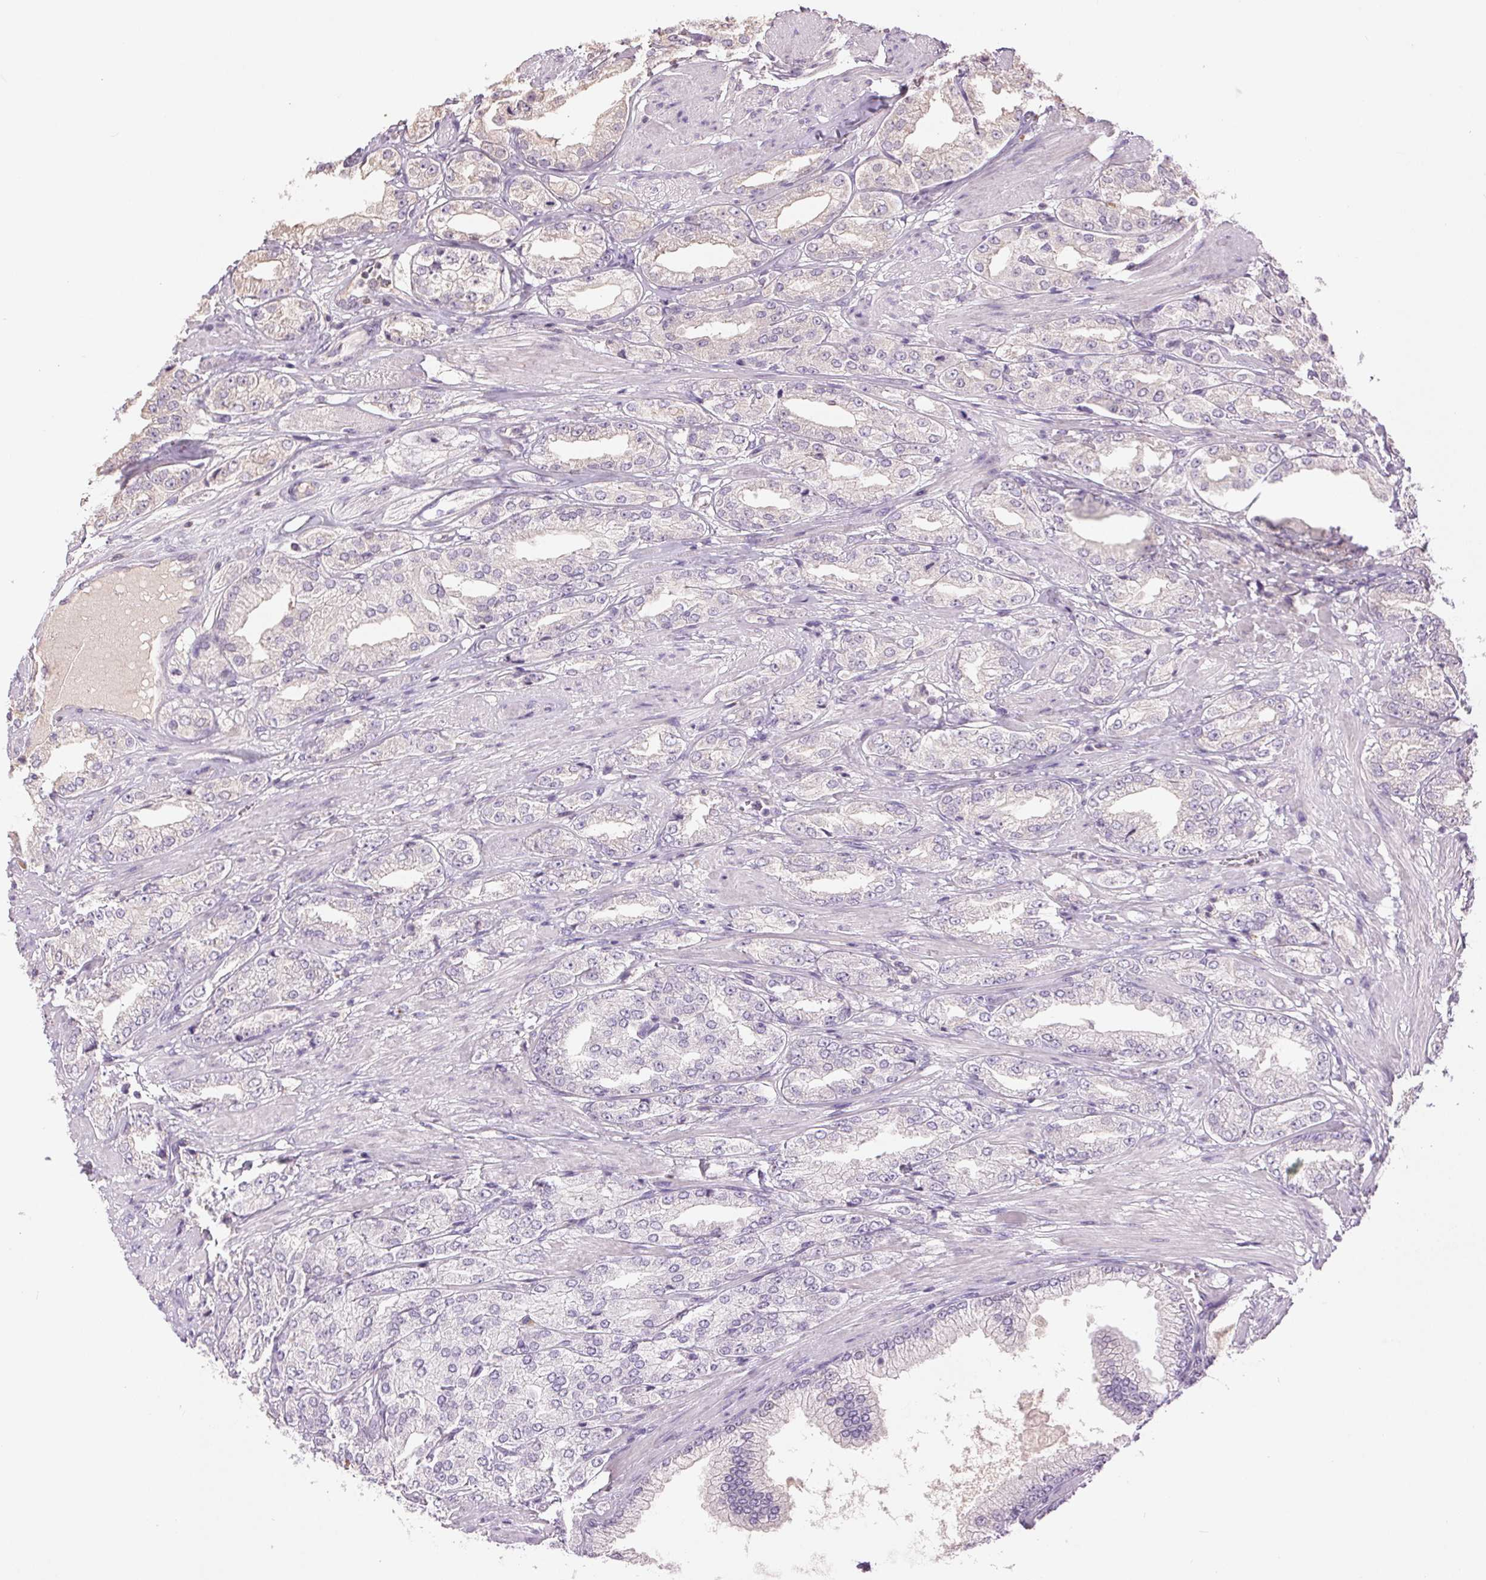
{"staining": {"intensity": "negative", "quantity": "none", "location": "none"}, "tissue": "prostate cancer", "cell_type": "Tumor cells", "image_type": "cancer", "snomed": [{"axis": "morphology", "description": "Adenocarcinoma, High grade"}, {"axis": "topography", "description": "Prostate"}], "caption": "A photomicrograph of human prostate cancer (adenocarcinoma (high-grade)) is negative for staining in tumor cells.", "gene": "FXYD4", "patient": {"sex": "male", "age": 68}}